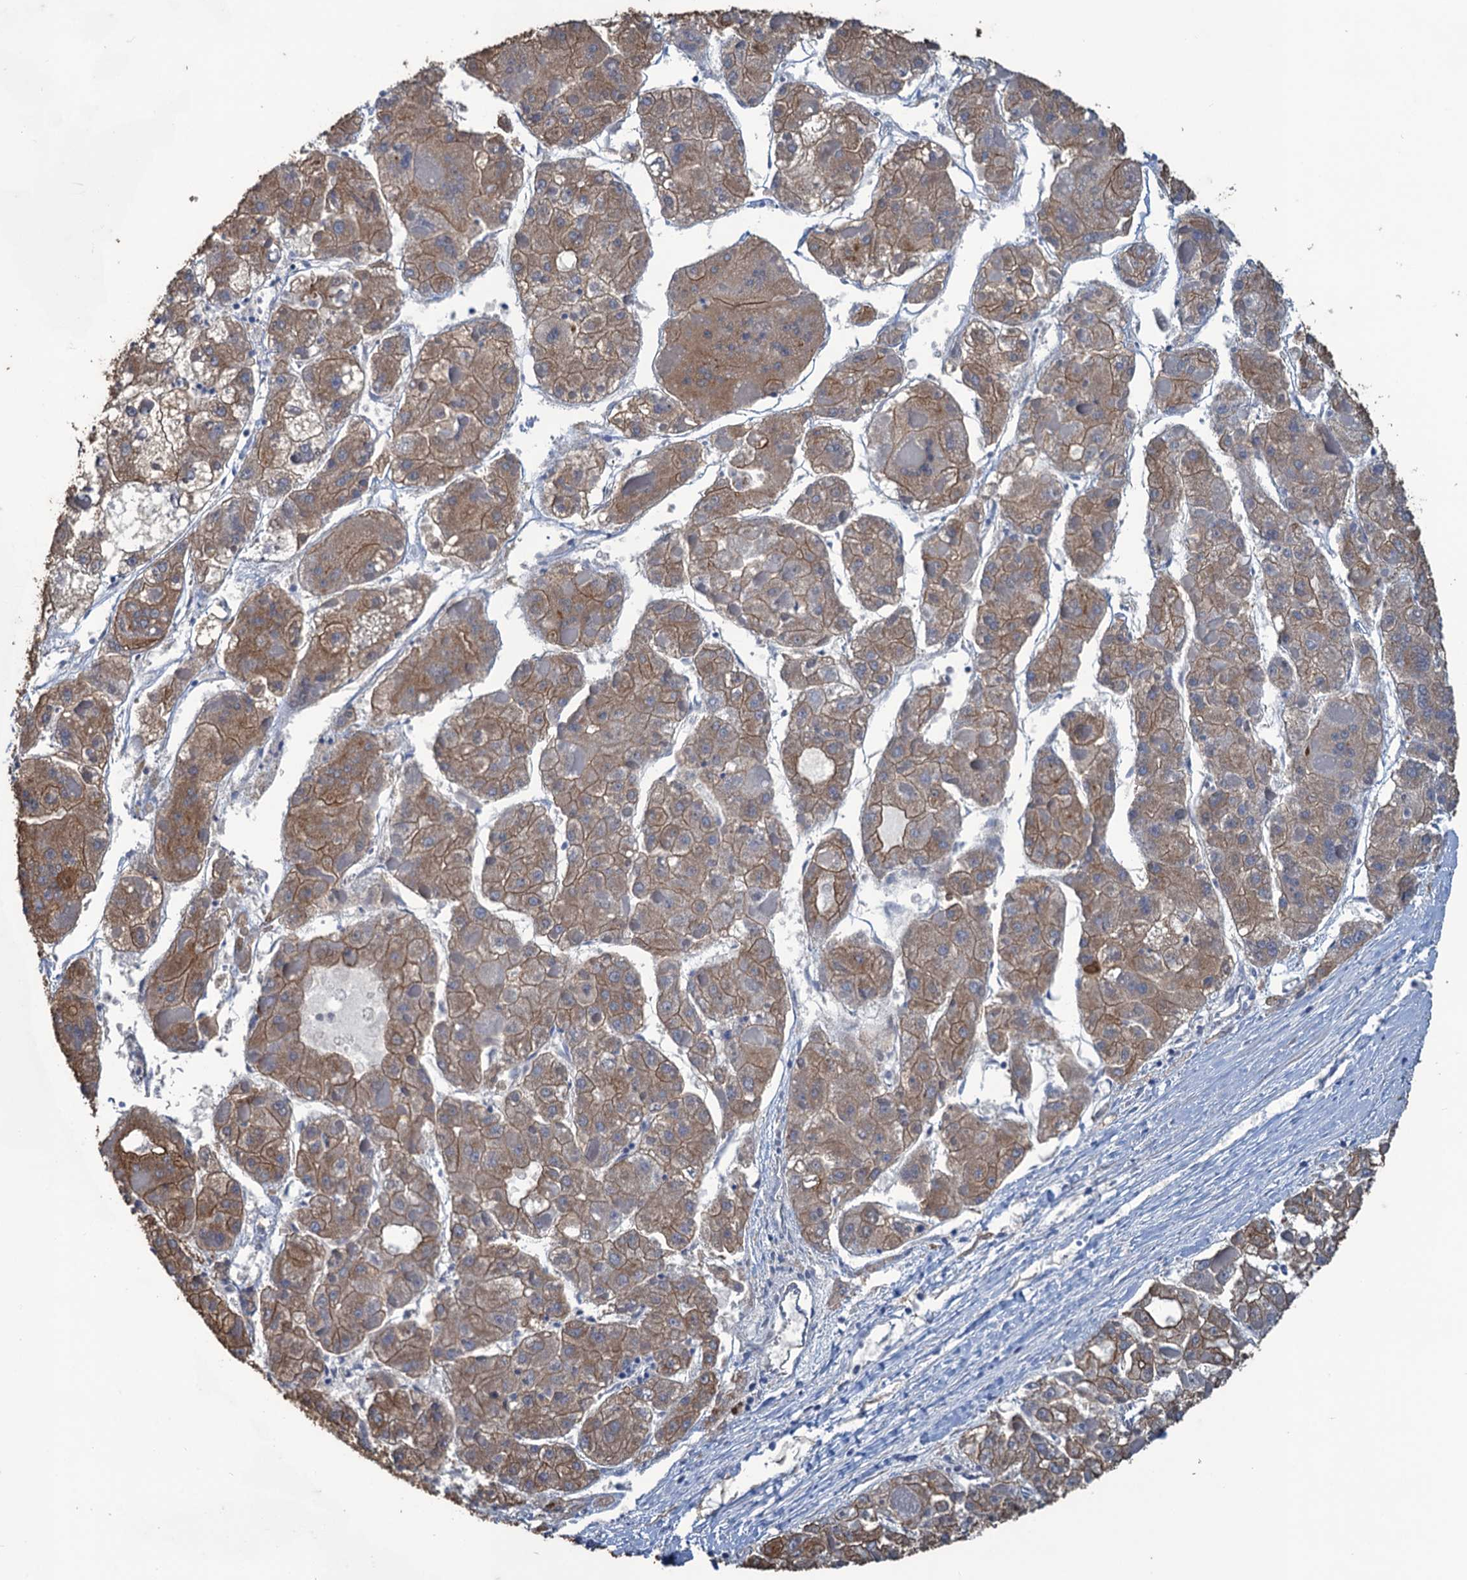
{"staining": {"intensity": "weak", "quantity": ">75%", "location": "cytoplasmic/membranous"}, "tissue": "liver cancer", "cell_type": "Tumor cells", "image_type": "cancer", "snomed": [{"axis": "morphology", "description": "Carcinoma, Hepatocellular, NOS"}, {"axis": "topography", "description": "Liver"}], "caption": "Immunohistochemistry (DAB (3,3'-diaminobenzidine)) staining of human hepatocellular carcinoma (liver) exhibits weak cytoplasmic/membranous protein expression in about >75% of tumor cells. (IHC, brightfield microscopy, high magnification).", "gene": "SMCO3", "patient": {"sex": "female", "age": 73}}